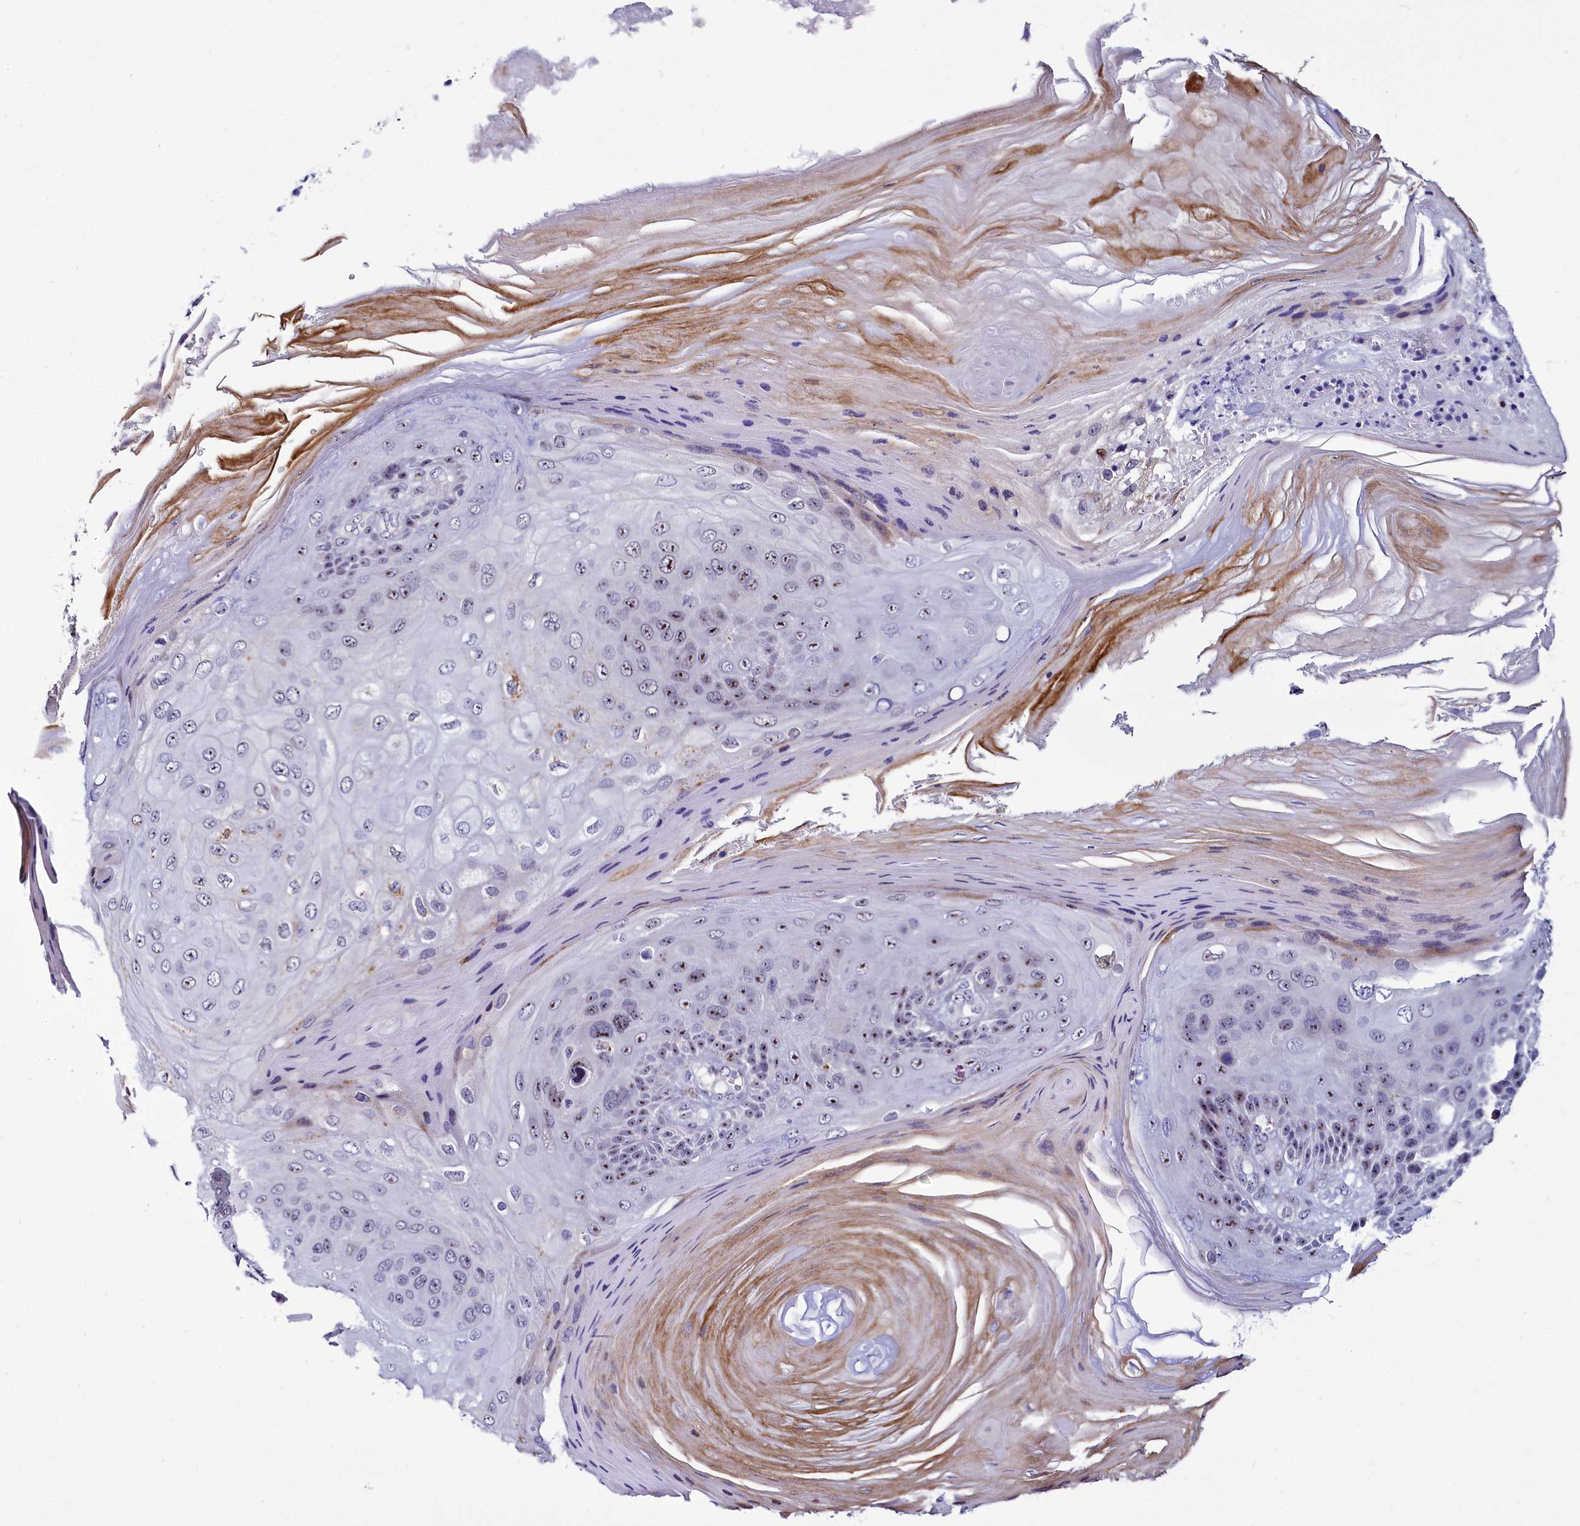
{"staining": {"intensity": "moderate", "quantity": "25%-75%", "location": "nuclear"}, "tissue": "skin cancer", "cell_type": "Tumor cells", "image_type": "cancer", "snomed": [{"axis": "morphology", "description": "Squamous cell carcinoma, NOS"}, {"axis": "topography", "description": "Skin"}], "caption": "Immunohistochemical staining of human skin cancer (squamous cell carcinoma) exhibits moderate nuclear protein positivity in about 25%-75% of tumor cells.", "gene": "TCOF1", "patient": {"sex": "female", "age": 88}}